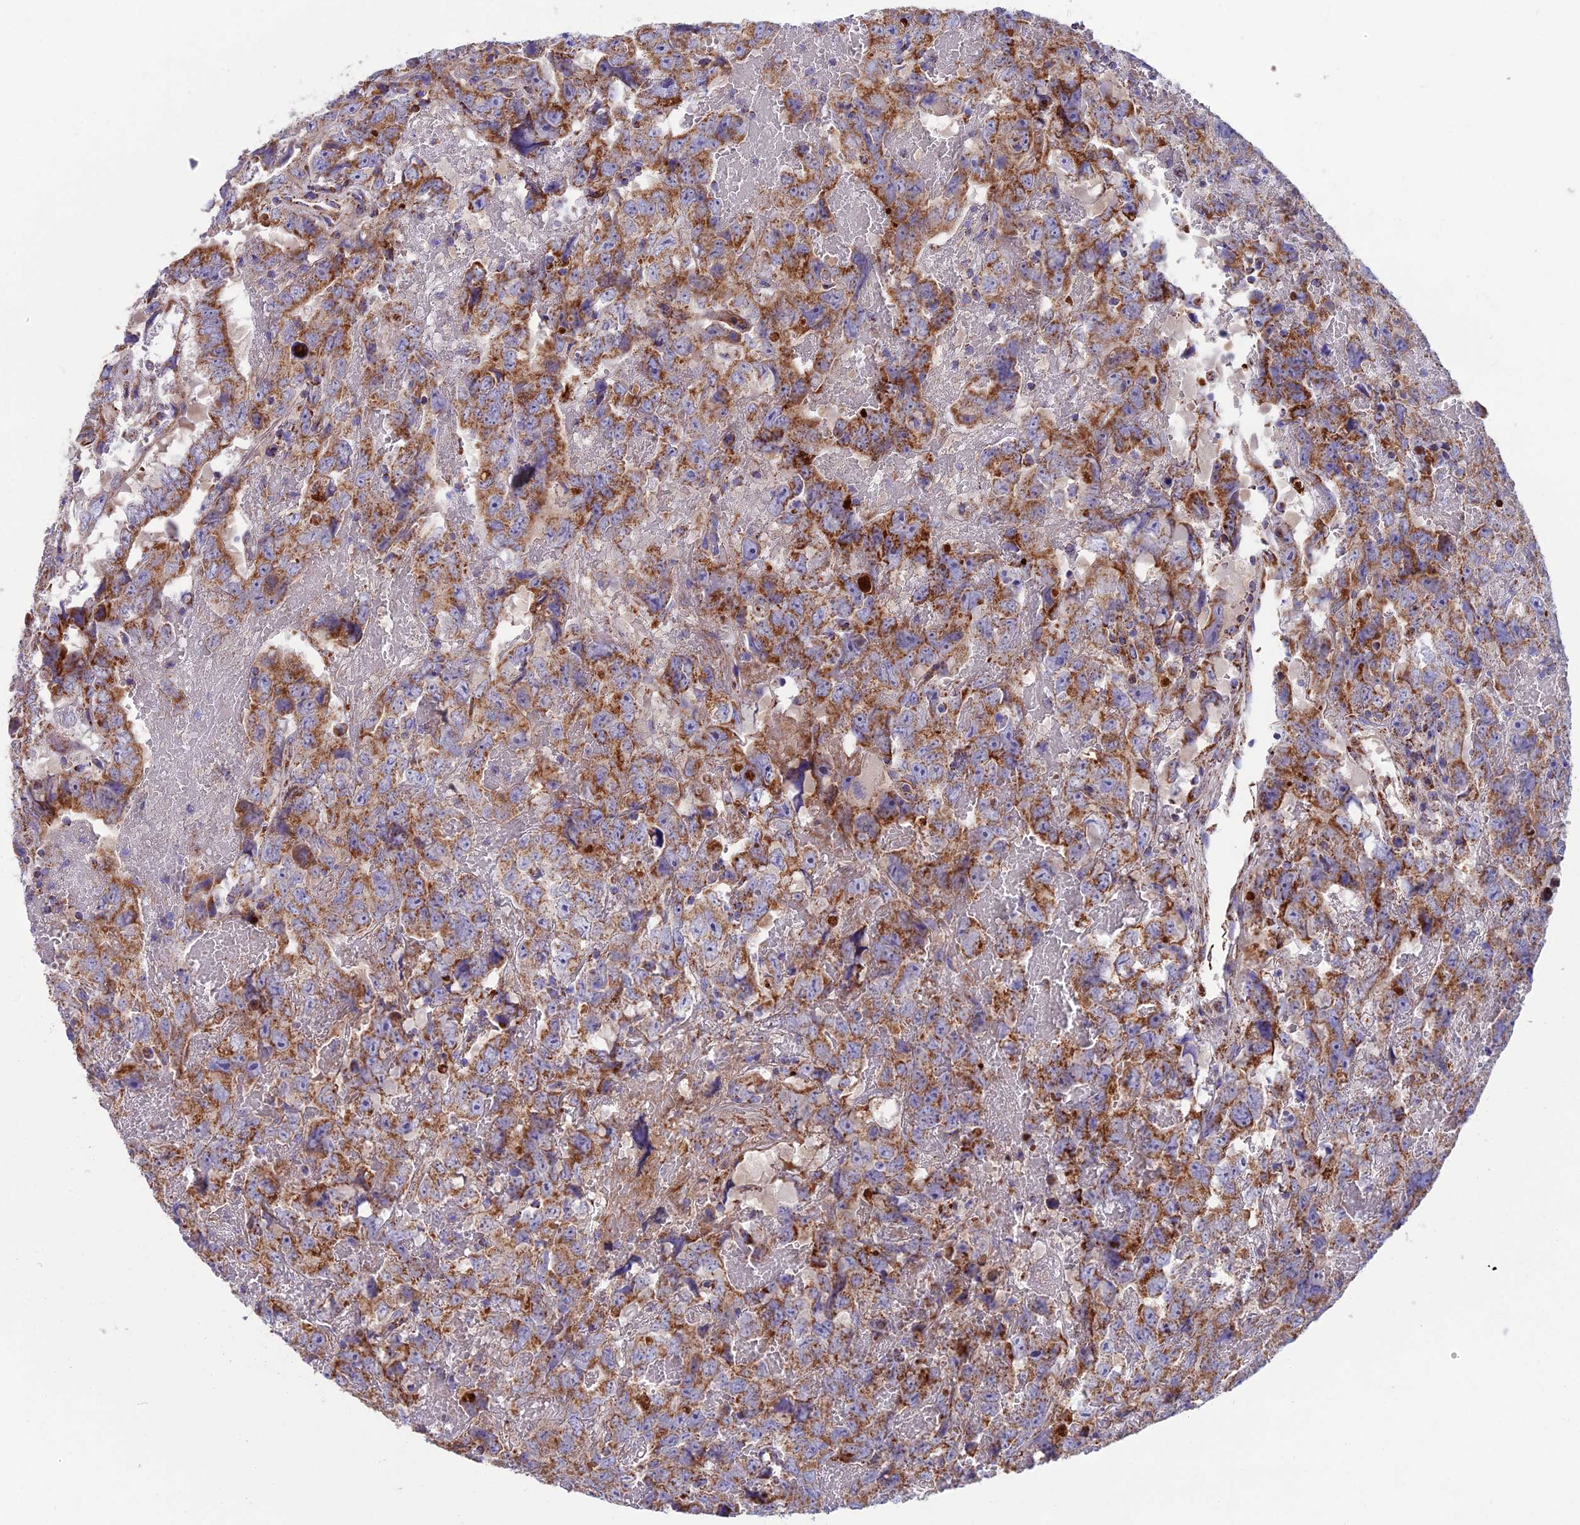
{"staining": {"intensity": "moderate", "quantity": ">75%", "location": "cytoplasmic/membranous"}, "tissue": "testis cancer", "cell_type": "Tumor cells", "image_type": "cancer", "snomed": [{"axis": "morphology", "description": "Carcinoma, Embryonal, NOS"}, {"axis": "topography", "description": "Testis"}], "caption": "This image displays immunohistochemistry staining of testis cancer, with medium moderate cytoplasmic/membranous positivity in about >75% of tumor cells.", "gene": "CS", "patient": {"sex": "male", "age": 45}}